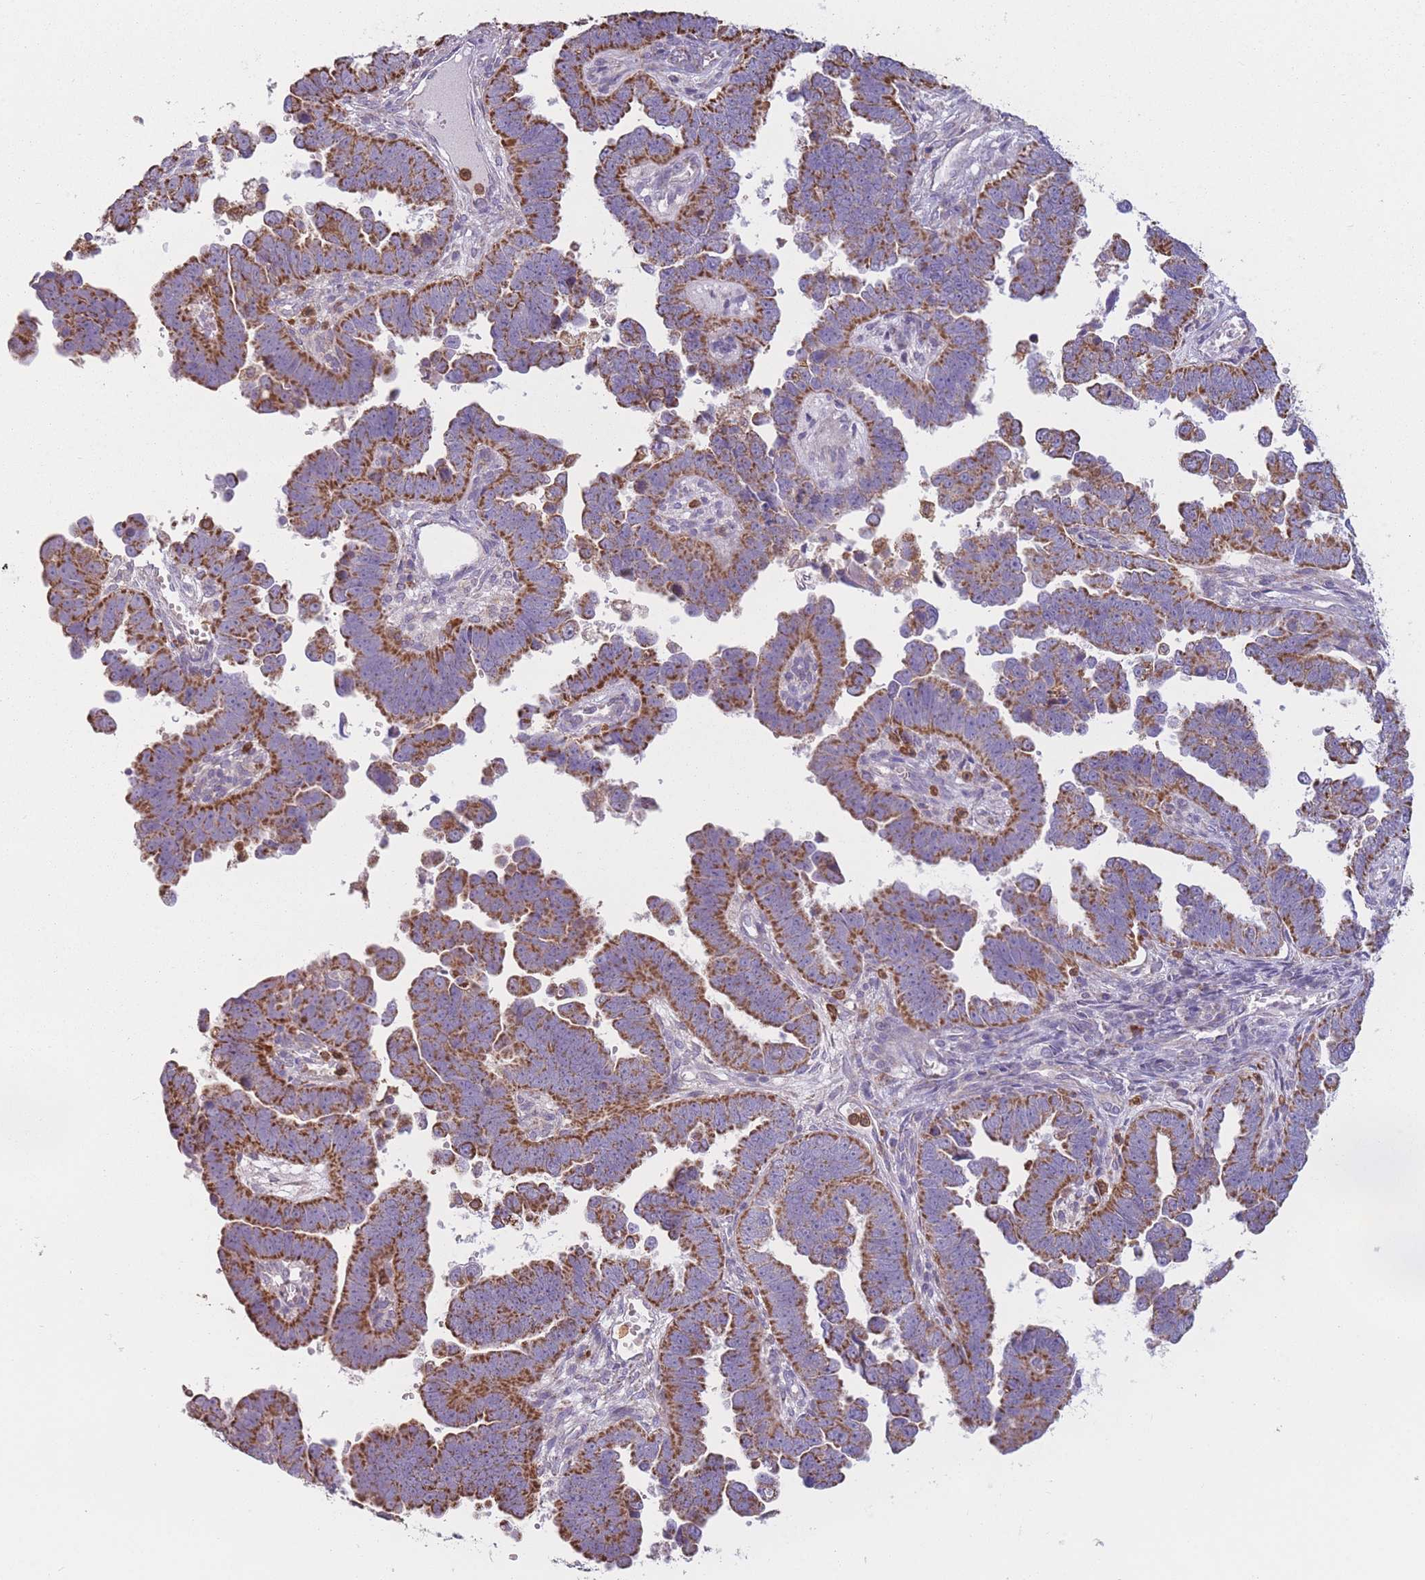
{"staining": {"intensity": "strong", "quantity": ">75%", "location": "cytoplasmic/membranous"}, "tissue": "endometrial cancer", "cell_type": "Tumor cells", "image_type": "cancer", "snomed": [{"axis": "morphology", "description": "Adenocarcinoma, NOS"}, {"axis": "topography", "description": "Endometrium"}], "caption": "Protein analysis of adenocarcinoma (endometrial) tissue displays strong cytoplasmic/membranous staining in about >75% of tumor cells.", "gene": "PRAM1", "patient": {"sex": "female", "age": 75}}